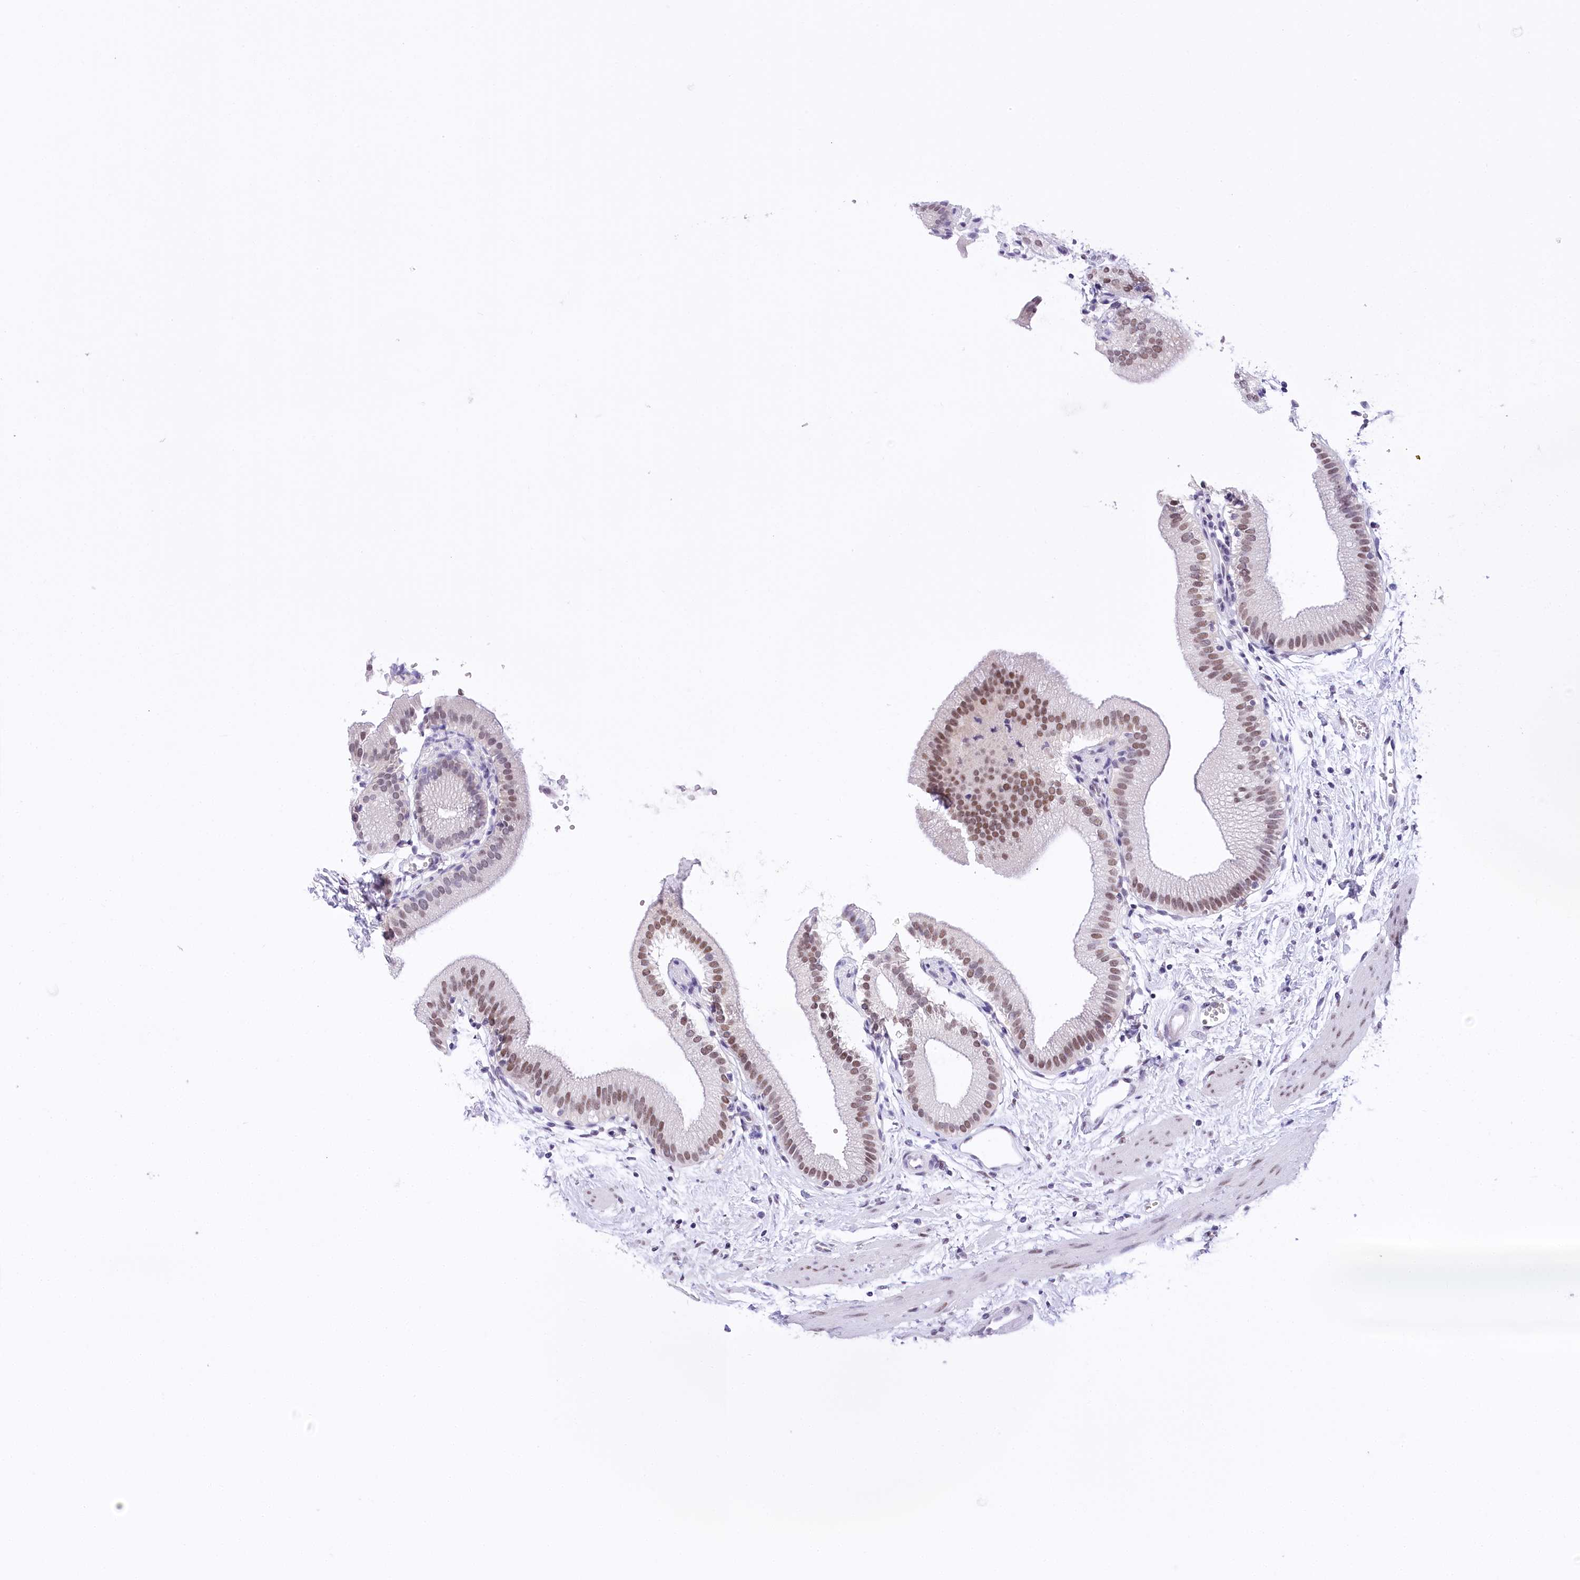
{"staining": {"intensity": "moderate", "quantity": ">75%", "location": "nuclear"}, "tissue": "gallbladder", "cell_type": "Glandular cells", "image_type": "normal", "snomed": [{"axis": "morphology", "description": "Normal tissue, NOS"}, {"axis": "topography", "description": "Gallbladder"}], "caption": "Immunohistochemical staining of normal human gallbladder shows moderate nuclear protein positivity in approximately >75% of glandular cells.", "gene": "HNRNPA0", "patient": {"sex": "male", "age": 55}}